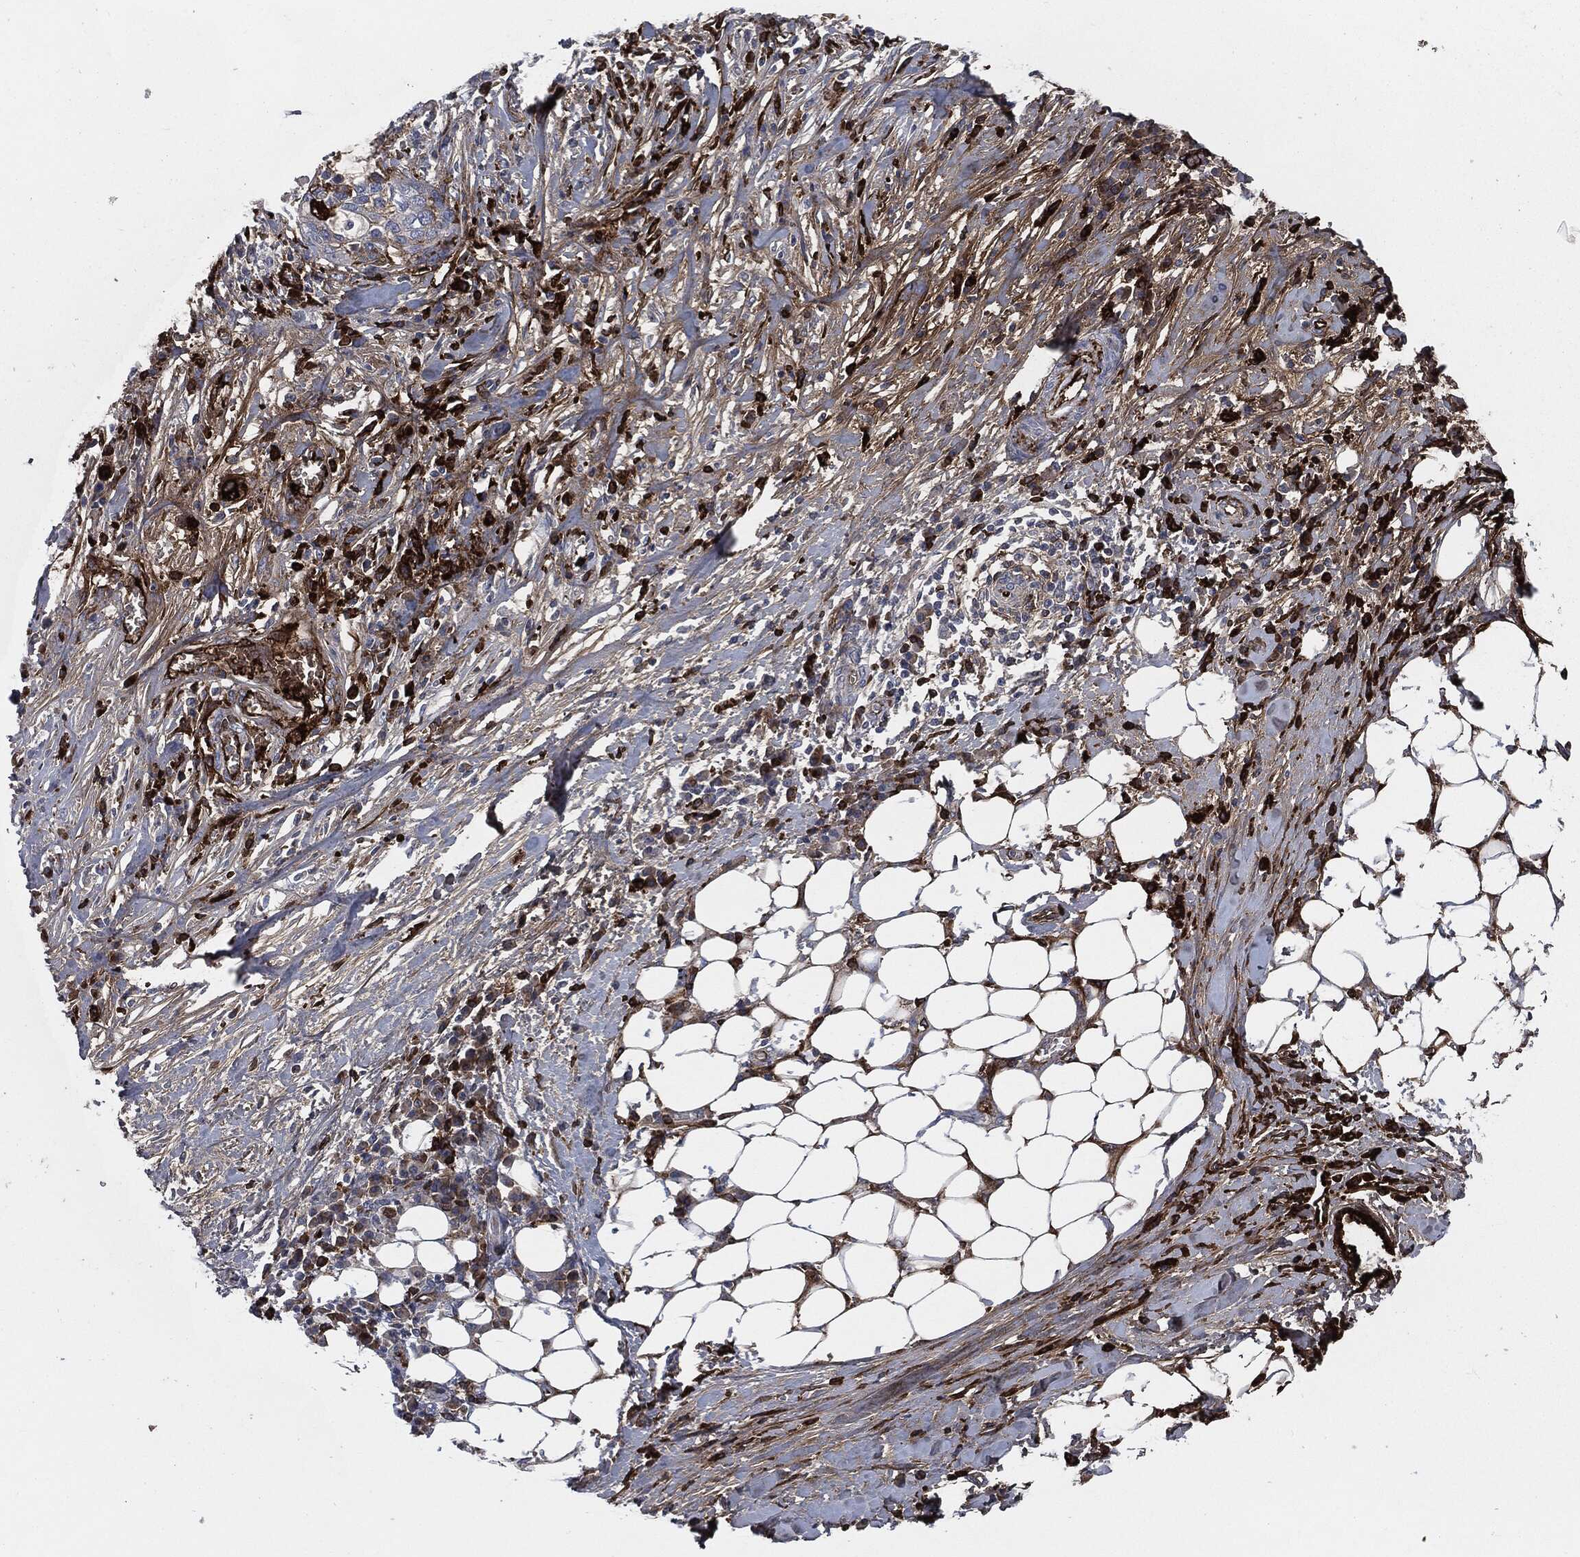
{"staining": {"intensity": "negative", "quantity": "none", "location": "none"}, "tissue": "stomach cancer", "cell_type": "Tumor cells", "image_type": "cancer", "snomed": [{"axis": "morphology", "description": "Adenocarcinoma, NOS"}, {"axis": "topography", "description": "Stomach"}], "caption": "Immunohistochemistry photomicrograph of neoplastic tissue: stomach cancer (adenocarcinoma) stained with DAB (3,3'-diaminobenzidine) shows no significant protein expression in tumor cells. The staining is performed using DAB (3,3'-diaminobenzidine) brown chromogen with nuclei counter-stained in using hematoxylin.", "gene": "APOB", "patient": {"sex": "male", "age": 54}}